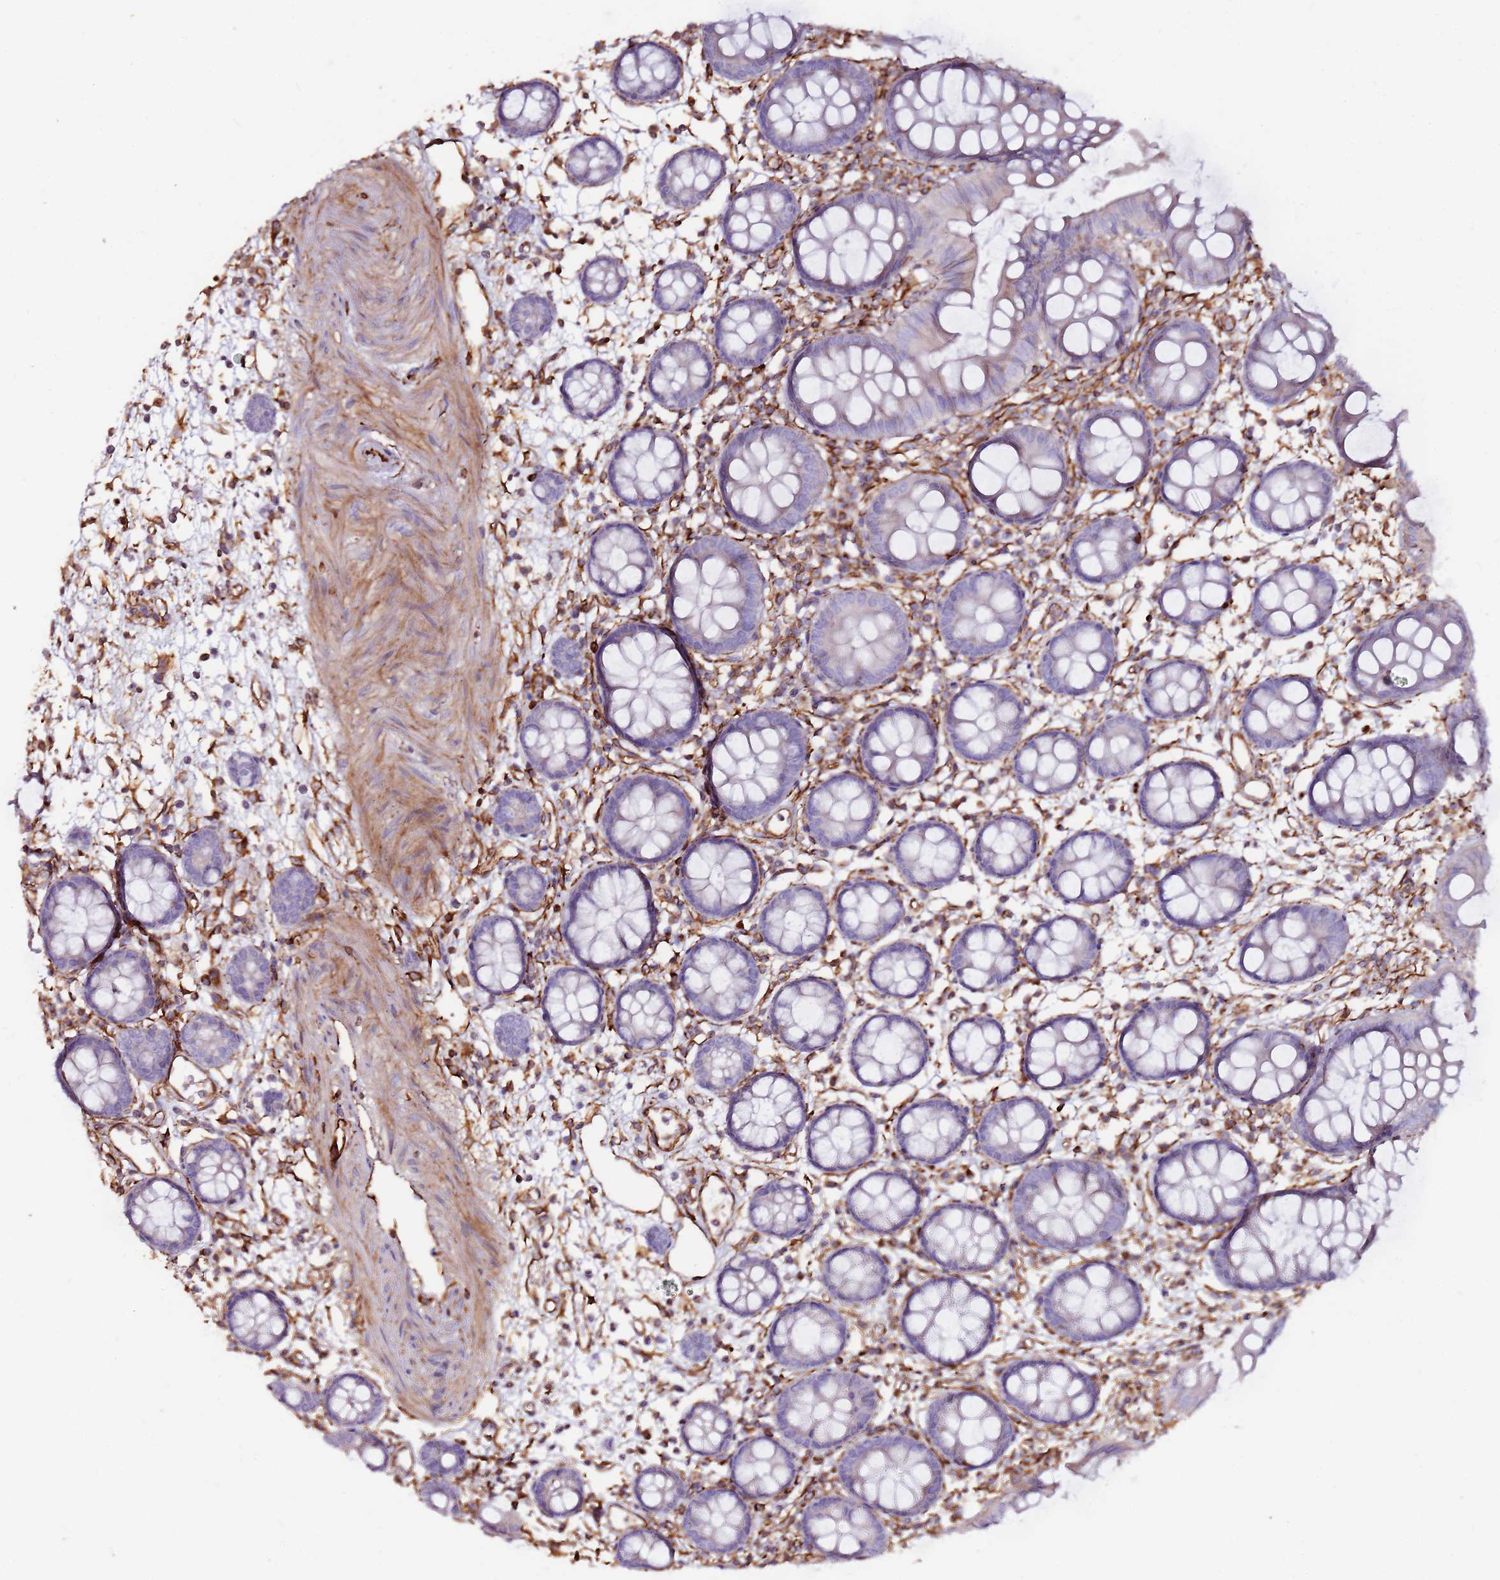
{"staining": {"intensity": "strong", "quantity": ">75%", "location": "cytoplasmic/membranous"}, "tissue": "colon", "cell_type": "Endothelial cells", "image_type": "normal", "snomed": [{"axis": "morphology", "description": "Normal tissue, NOS"}, {"axis": "topography", "description": "Colon"}], "caption": "Protein staining shows strong cytoplasmic/membranous expression in about >75% of endothelial cells in benign colon.", "gene": "MRGPRE", "patient": {"sex": "female", "age": 84}}